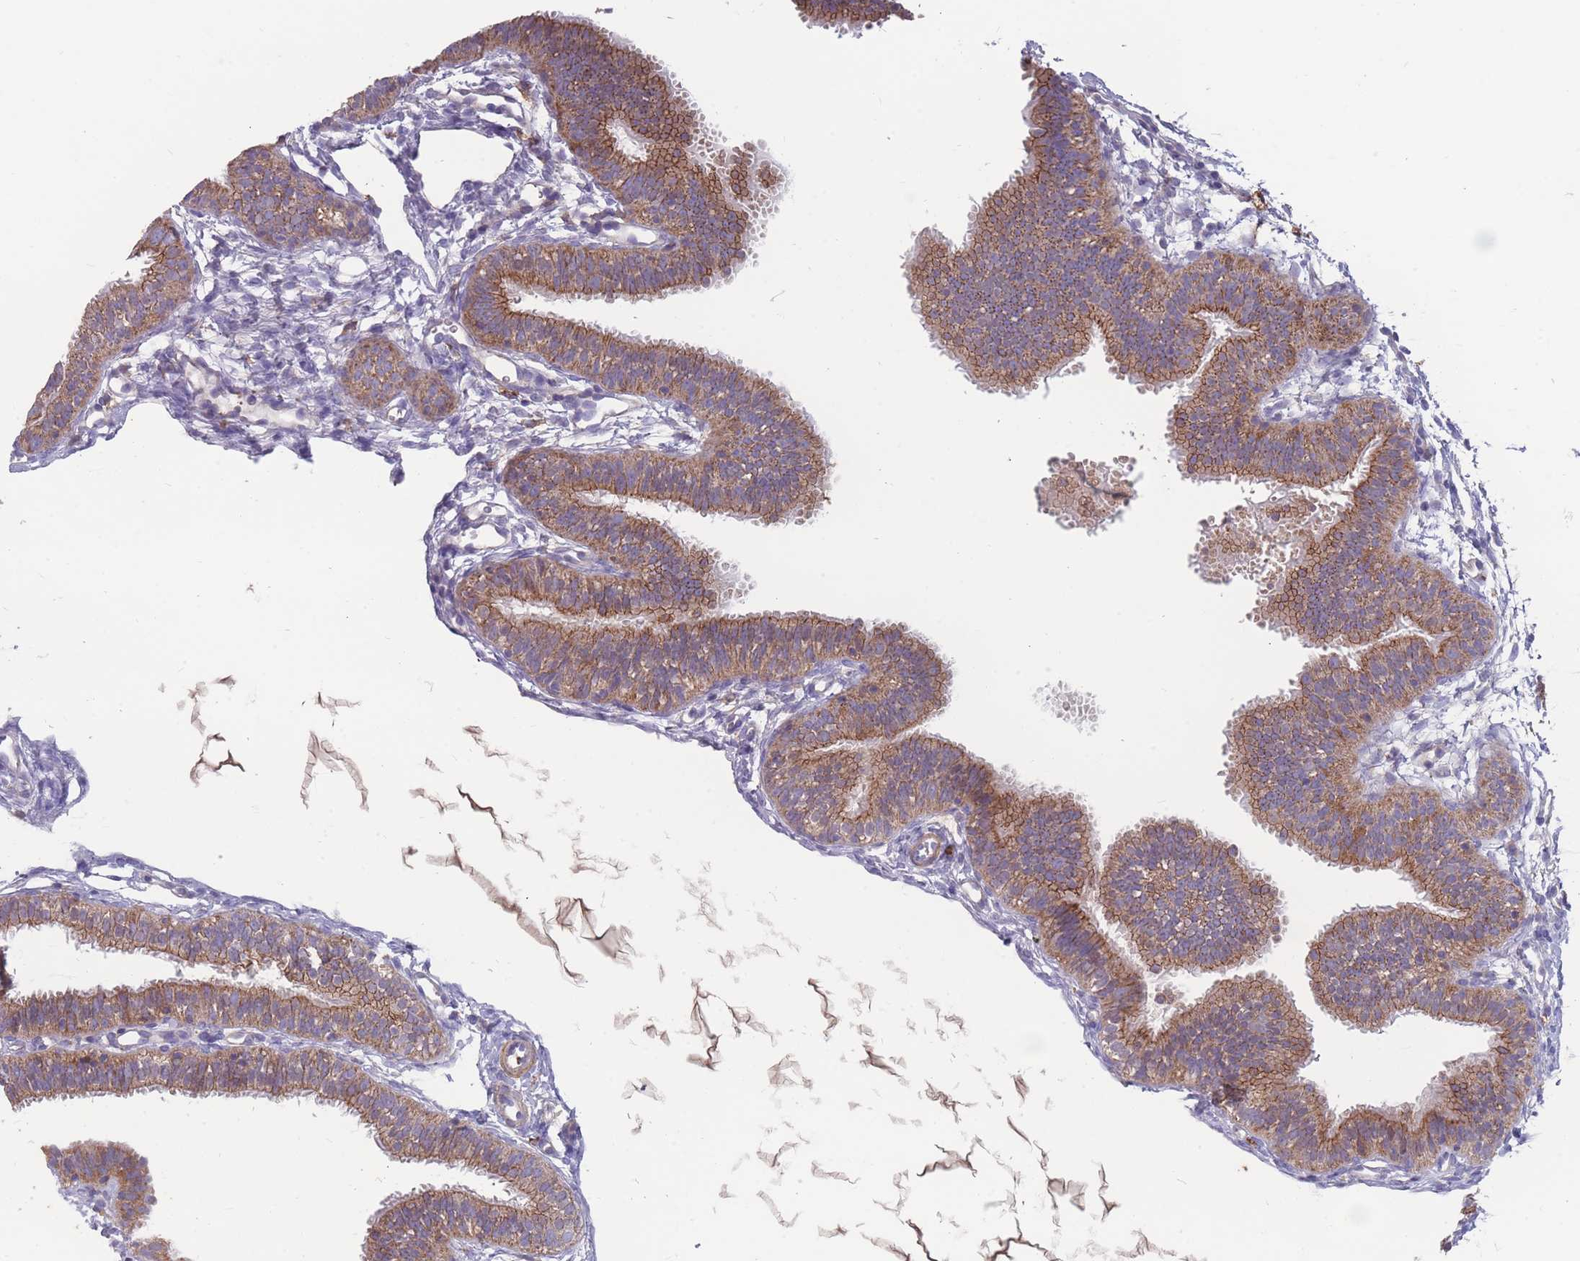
{"staining": {"intensity": "moderate", "quantity": ">75%", "location": "cytoplasmic/membranous"}, "tissue": "fallopian tube", "cell_type": "Glandular cells", "image_type": "normal", "snomed": [{"axis": "morphology", "description": "Normal tissue, NOS"}, {"axis": "topography", "description": "Fallopian tube"}], "caption": "Human fallopian tube stained with a brown dye displays moderate cytoplasmic/membranous positive staining in approximately >75% of glandular cells.", "gene": "CD33", "patient": {"sex": "female", "age": 35}}